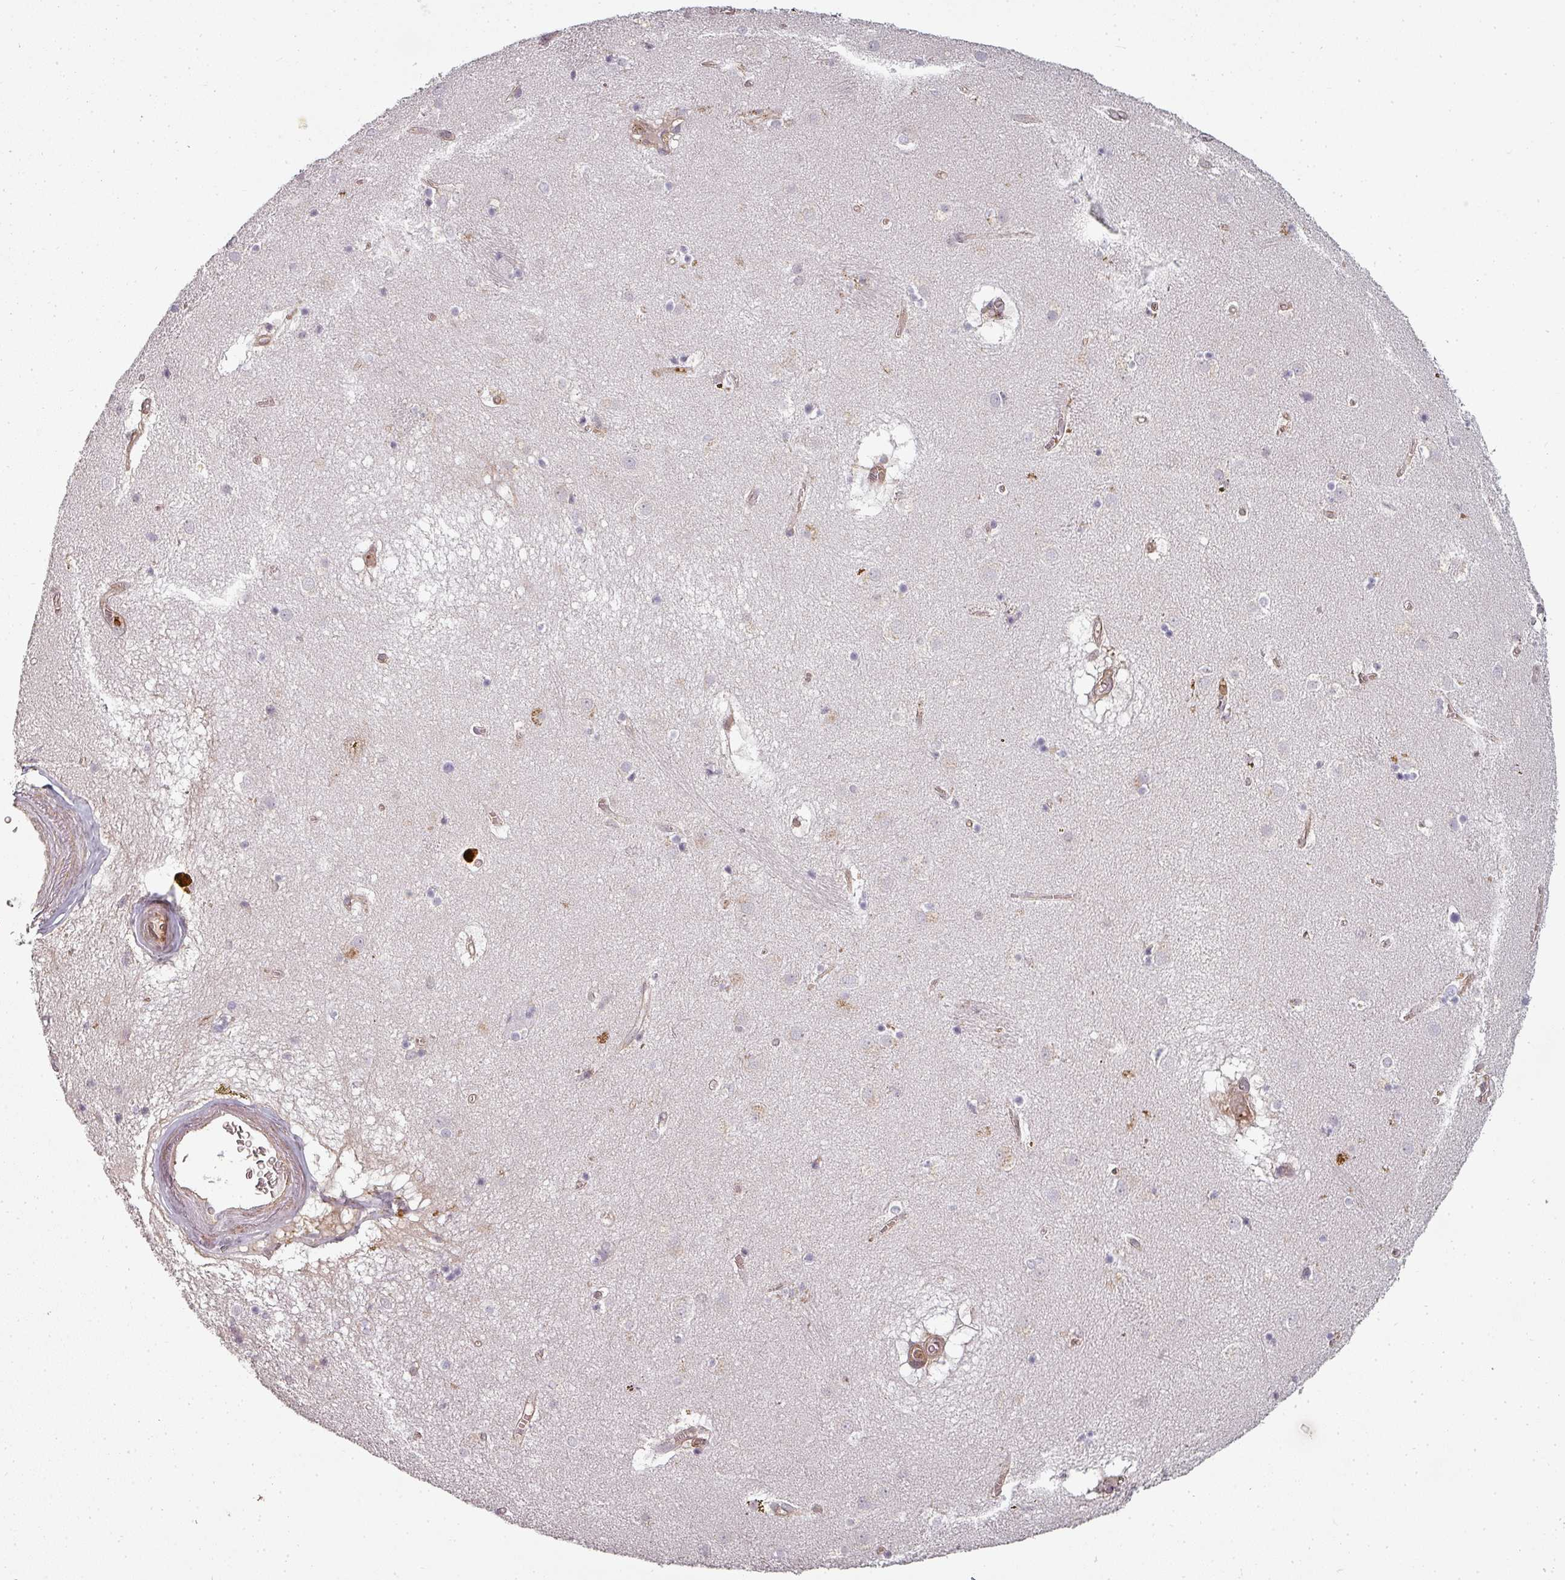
{"staining": {"intensity": "negative", "quantity": "none", "location": "none"}, "tissue": "caudate", "cell_type": "Glial cells", "image_type": "normal", "snomed": [{"axis": "morphology", "description": "Normal tissue, NOS"}, {"axis": "topography", "description": "Lateral ventricle wall"}], "caption": "The photomicrograph displays no significant expression in glial cells of caudate.", "gene": "CLIC1", "patient": {"sex": "male", "age": 70}}